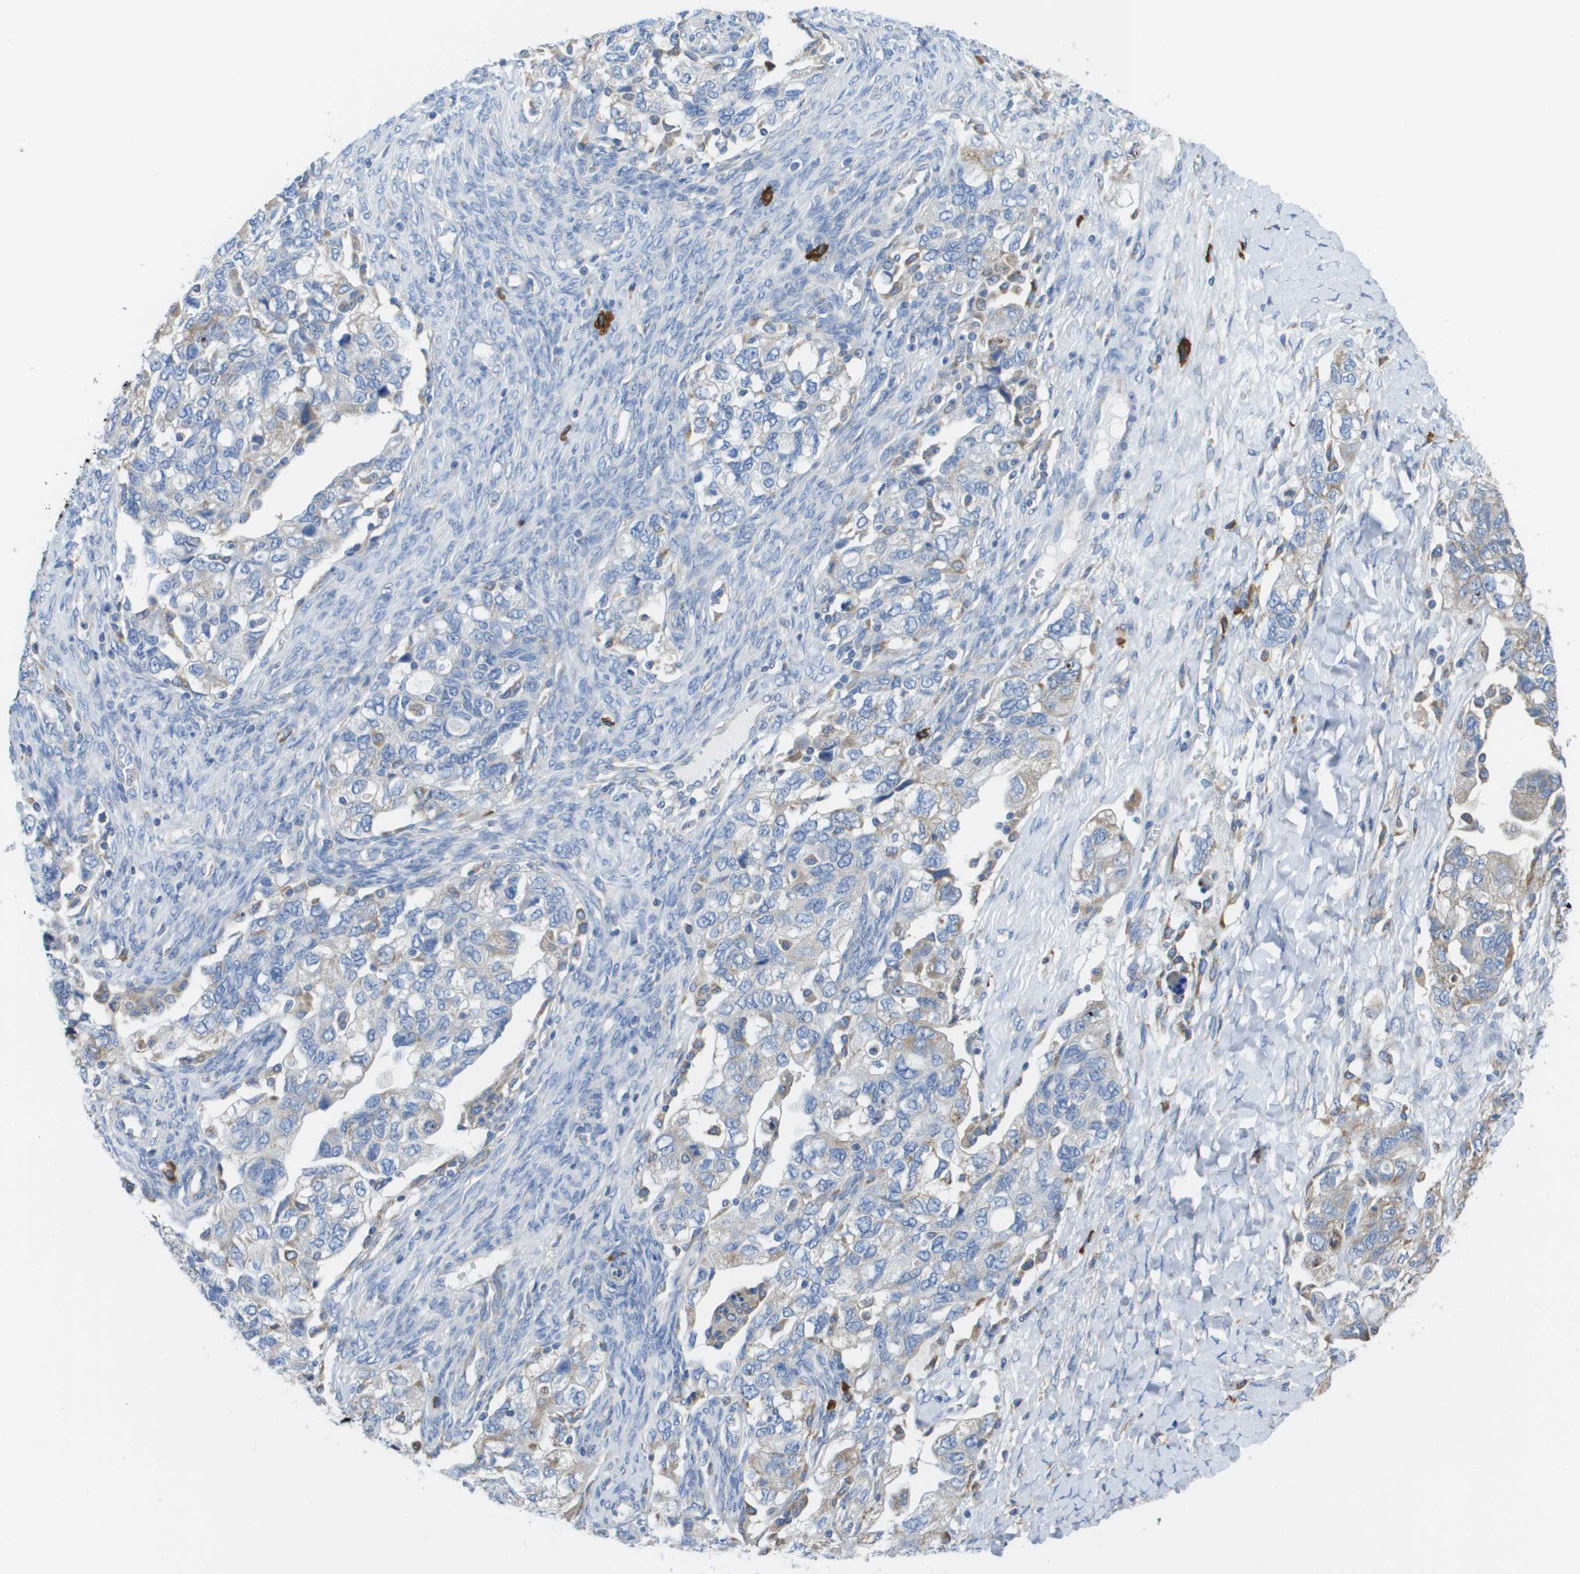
{"staining": {"intensity": "negative", "quantity": "none", "location": "none"}, "tissue": "ovarian cancer", "cell_type": "Tumor cells", "image_type": "cancer", "snomed": [{"axis": "morphology", "description": "Carcinoma, NOS"}, {"axis": "morphology", "description": "Cystadenocarcinoma, serous, NOS"}, {"axis": "topography", "description": "Ovary"}], "caption": "Tumor cells are negative for brown protein staining in serous cystadenocarcinoma (ovarian).", "gene": "SDR42E1", "patient": {"sex": "female", "age": 69}}